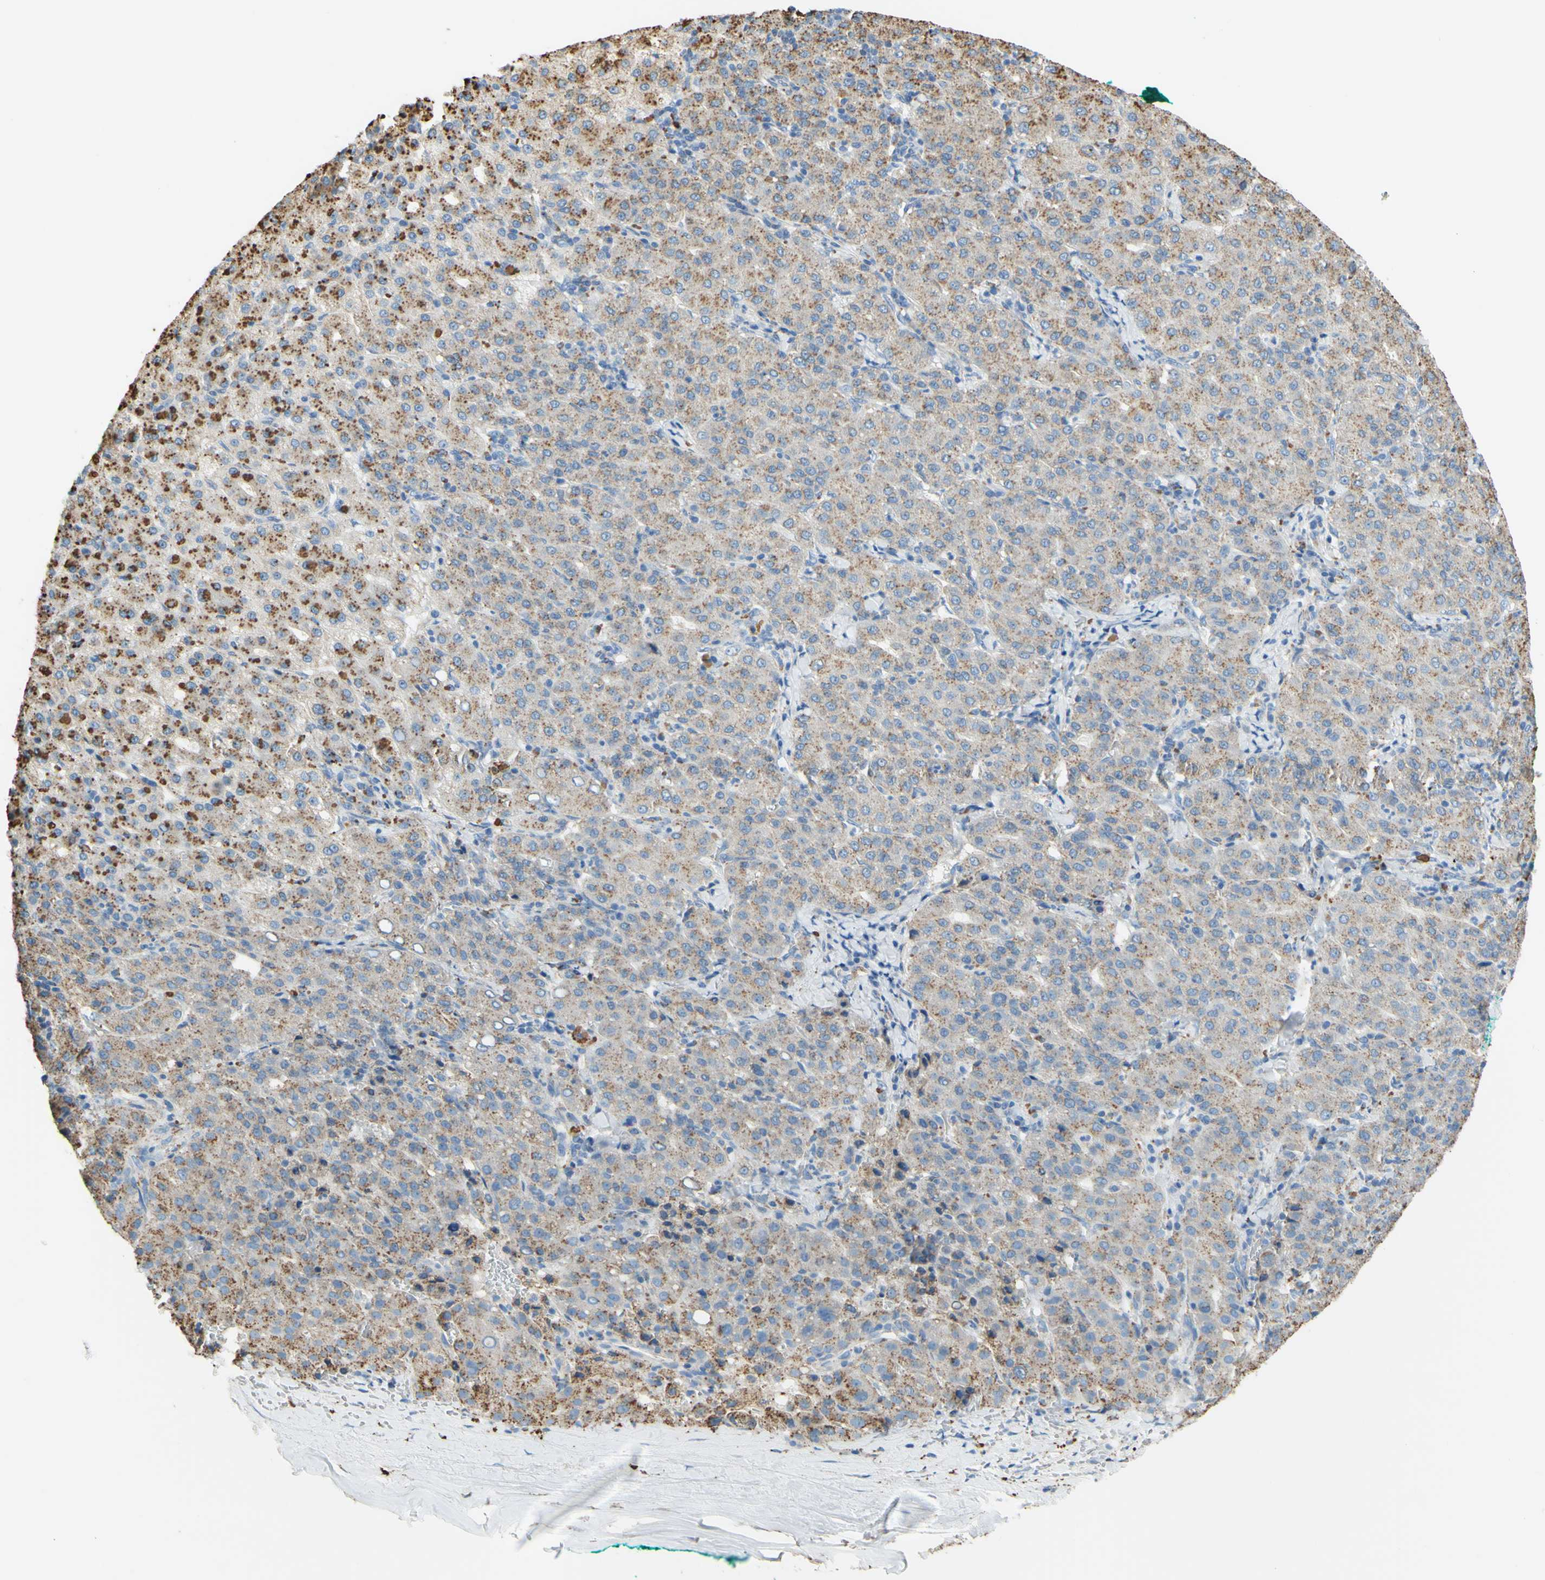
{"staining": {"intensity": "weak", "quantity": ">75%", "location": "cytoplasmic/membranous"}, "tissue": "liver cancer", "cell_type": "Tumor cells", "image_type": "cancer", "snomed": [{"axis": "morphology", "description": "Carcinoma, Hepatocellular, NOS"}, {"axis": "topography", "description": "Liver"}], "caption": "Liver hepatocellular carcinoma stained with a protein marker displays weak staining in tumor cells.", "gene": "CTSD", "patient": {"sex": "male", "age": 65}}